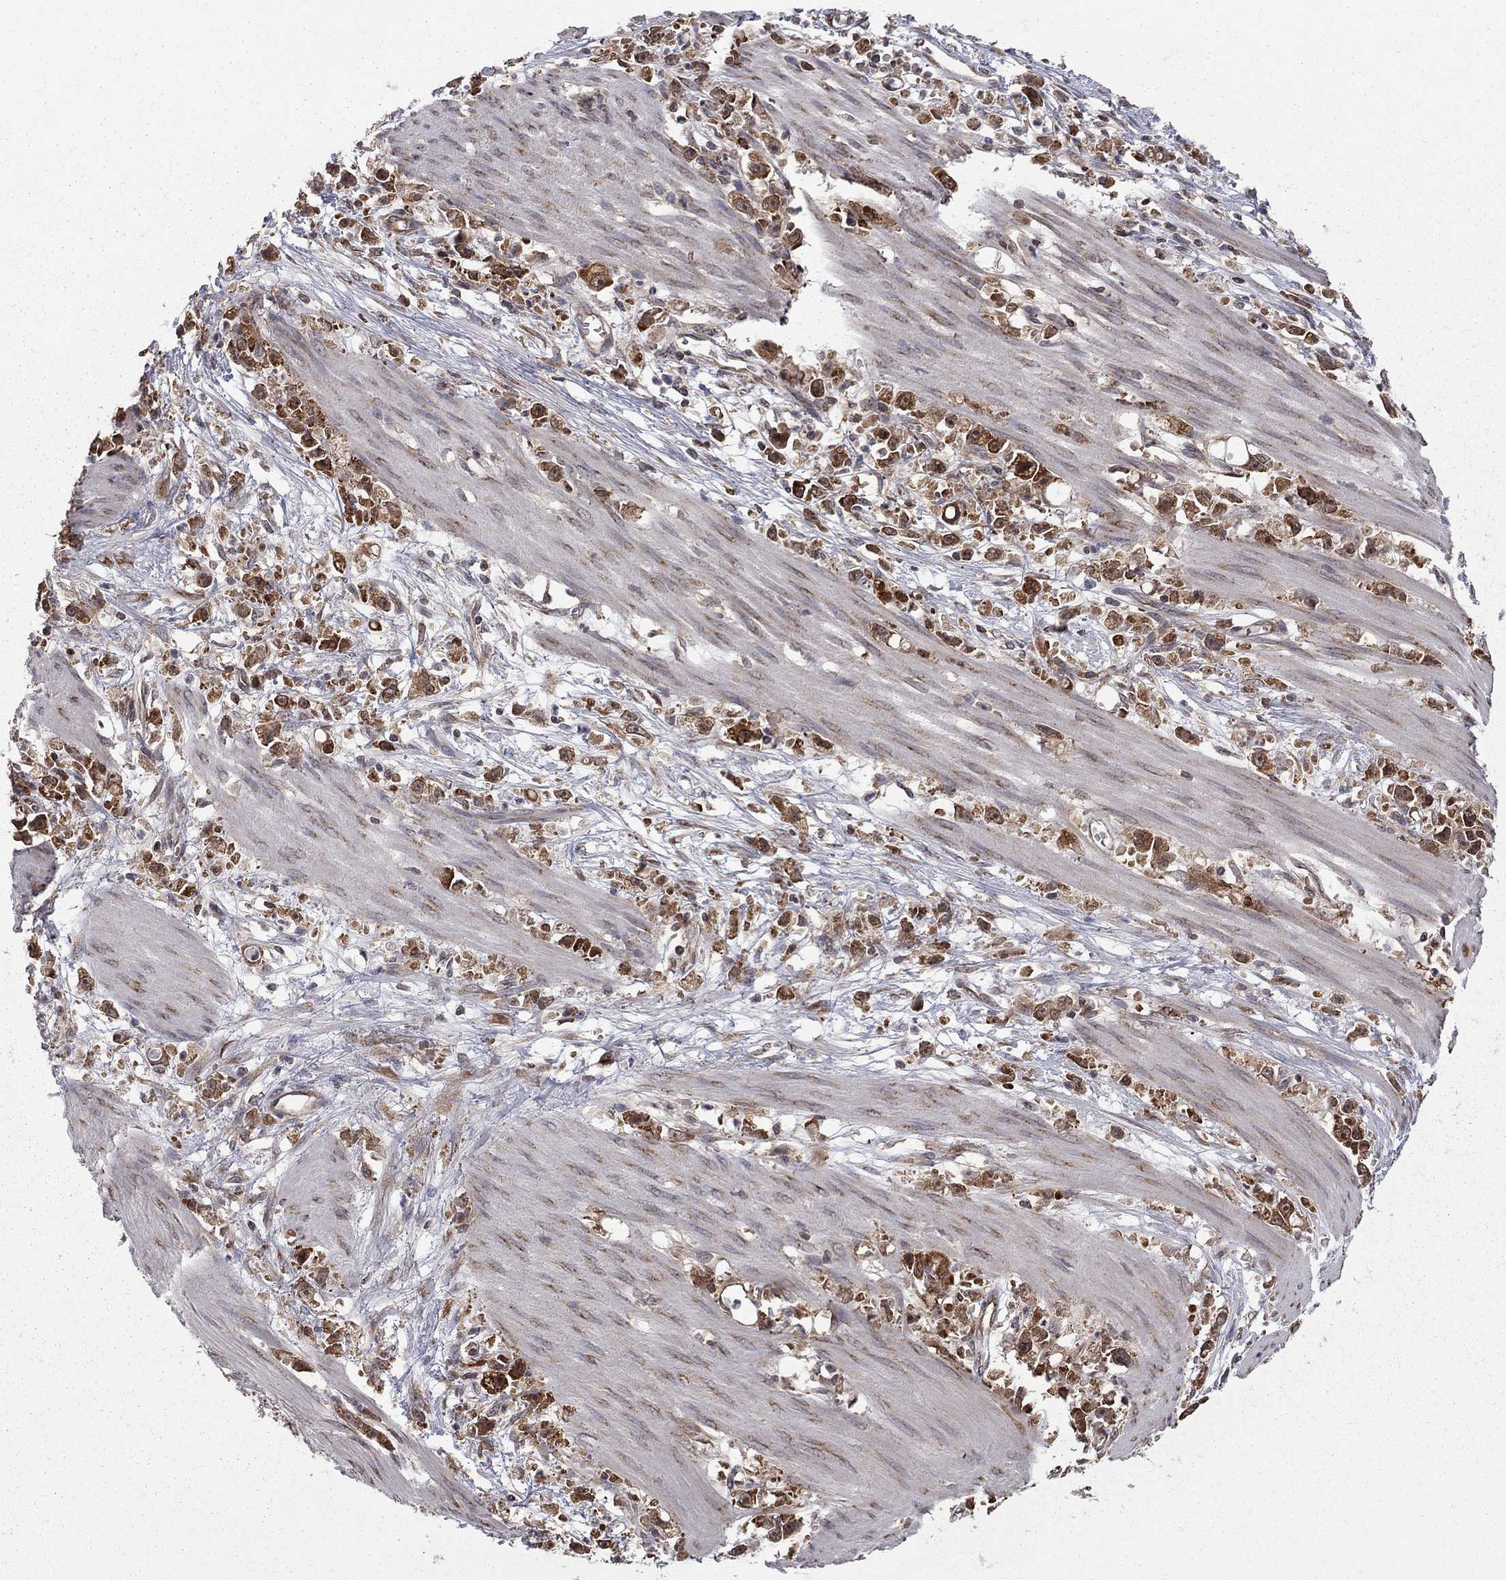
{"staining": {"intensity": "strong", "quantity": ">75%", "location": "cytoplasmic/membranous"}, "tissue": "stomach cancer", "cell_type": "Tumor cells", "image_type": "cancer", "snomed": [{"axis": "morphology", "description": "Adenocarcinoma, NOS"}, {"axis": "topography", "description": "Stomach"}], "caption": "Adenocarcinoma (stomach) stained with a brown dye exhibits strong cytoplasmic/membranous positive expression in approximately >75% of tumor cells.", "gene": "NAA50", "patient": {"sex": "female", "age": 59}}